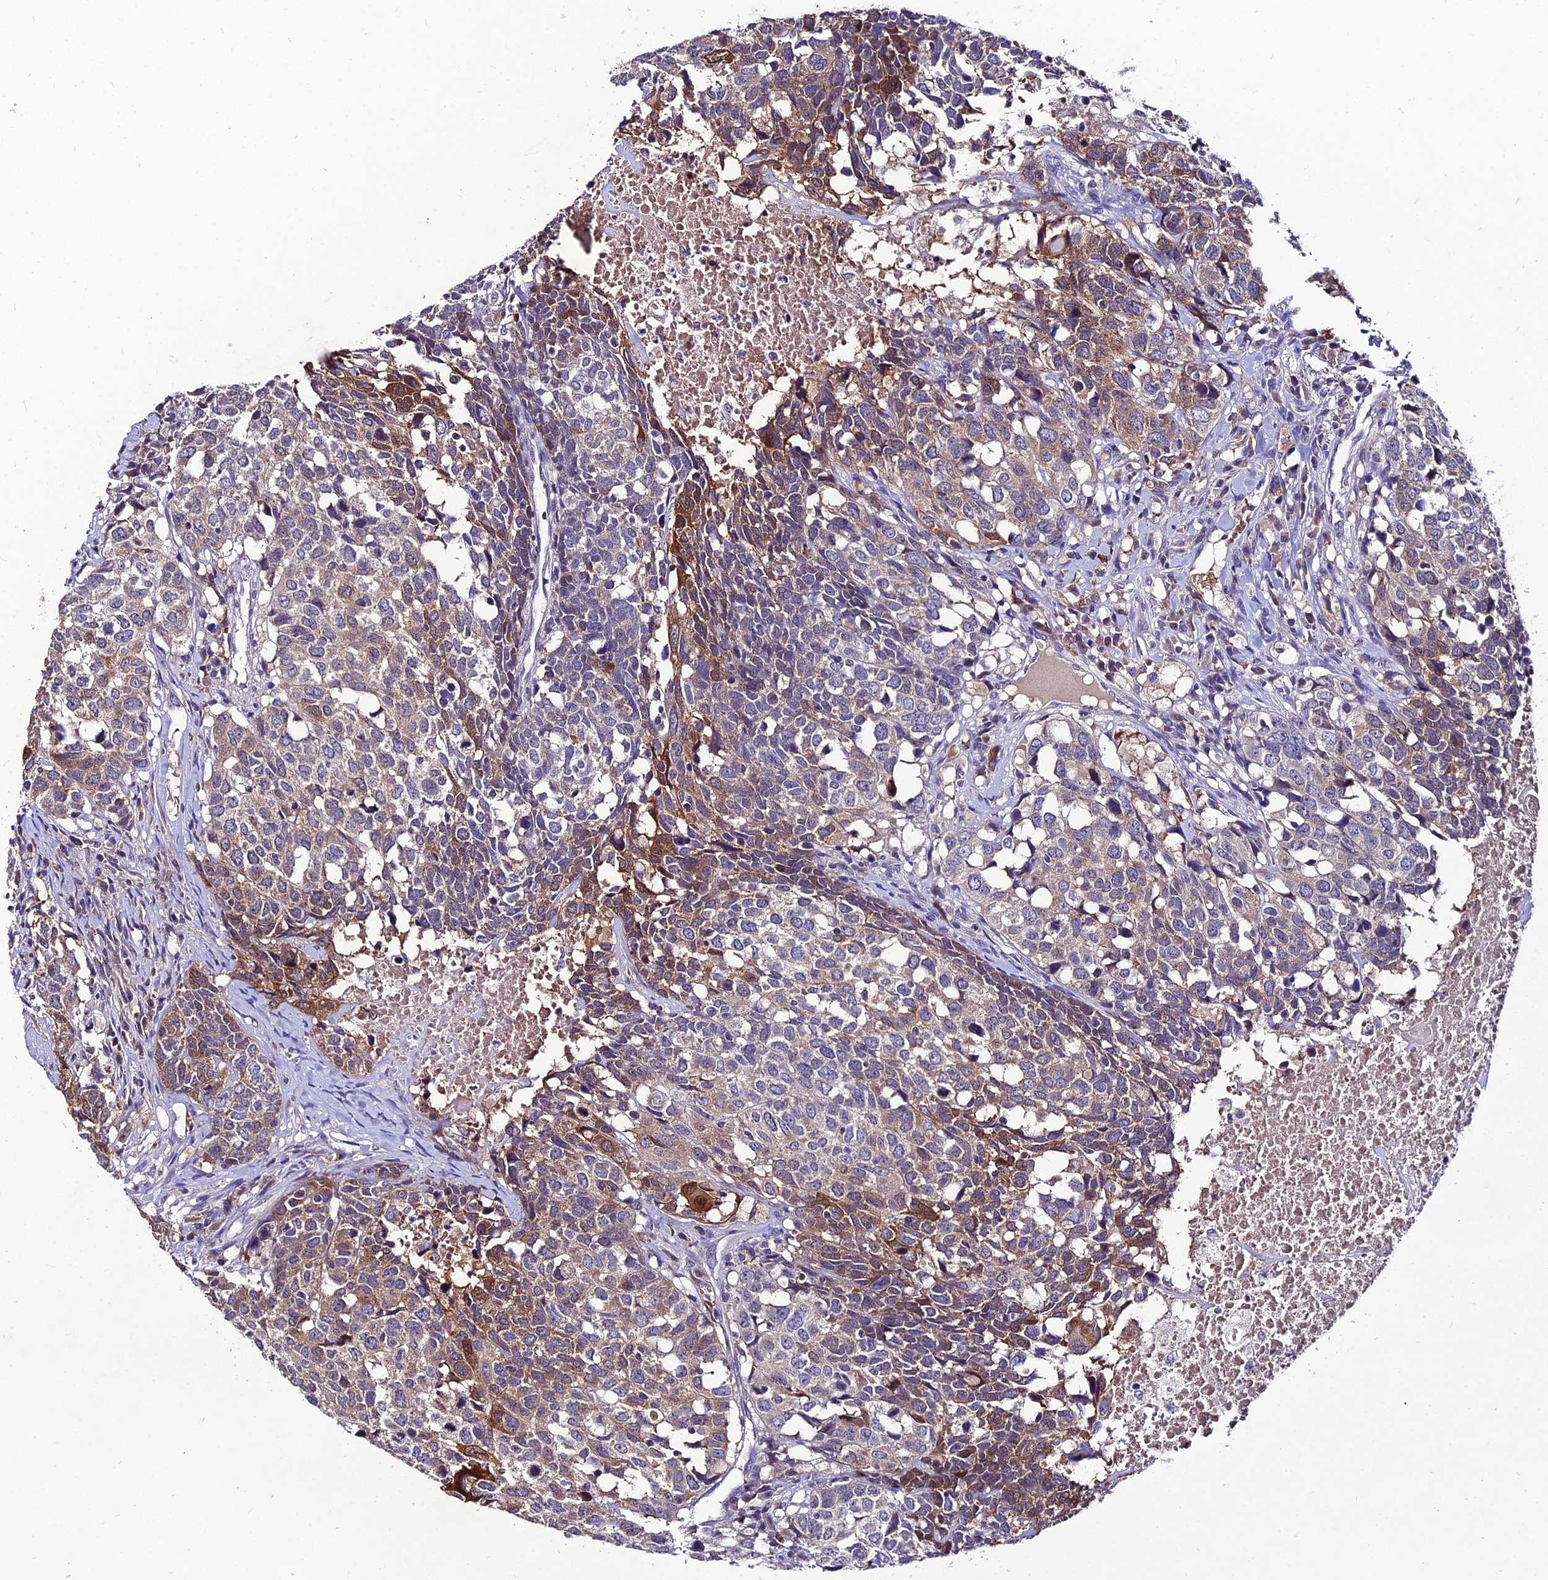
{"staining": {"intensity": "moderate", "quantity": "25%-75%", "location": "cytoplasmic/membranous"}, "tissue": "head and neck cancer", "cell_type": "Tumor cells", "image_type": "cancer", "snomed": [{"axis": "morphology", "description": "Squamous cell carcinoma, NOS"}, {"axis": "topography", "description": "Head-Neck"}], "caption": "Moderate cytoplasmic/membranous positivity for a protein is identified in approximately 25%-75% of tumor cells of squamous cell carcinoma (head and neck) using immunohistochemistry.", "gene": "LGALS7", "patient": {"sex": "male", "age": 66}}